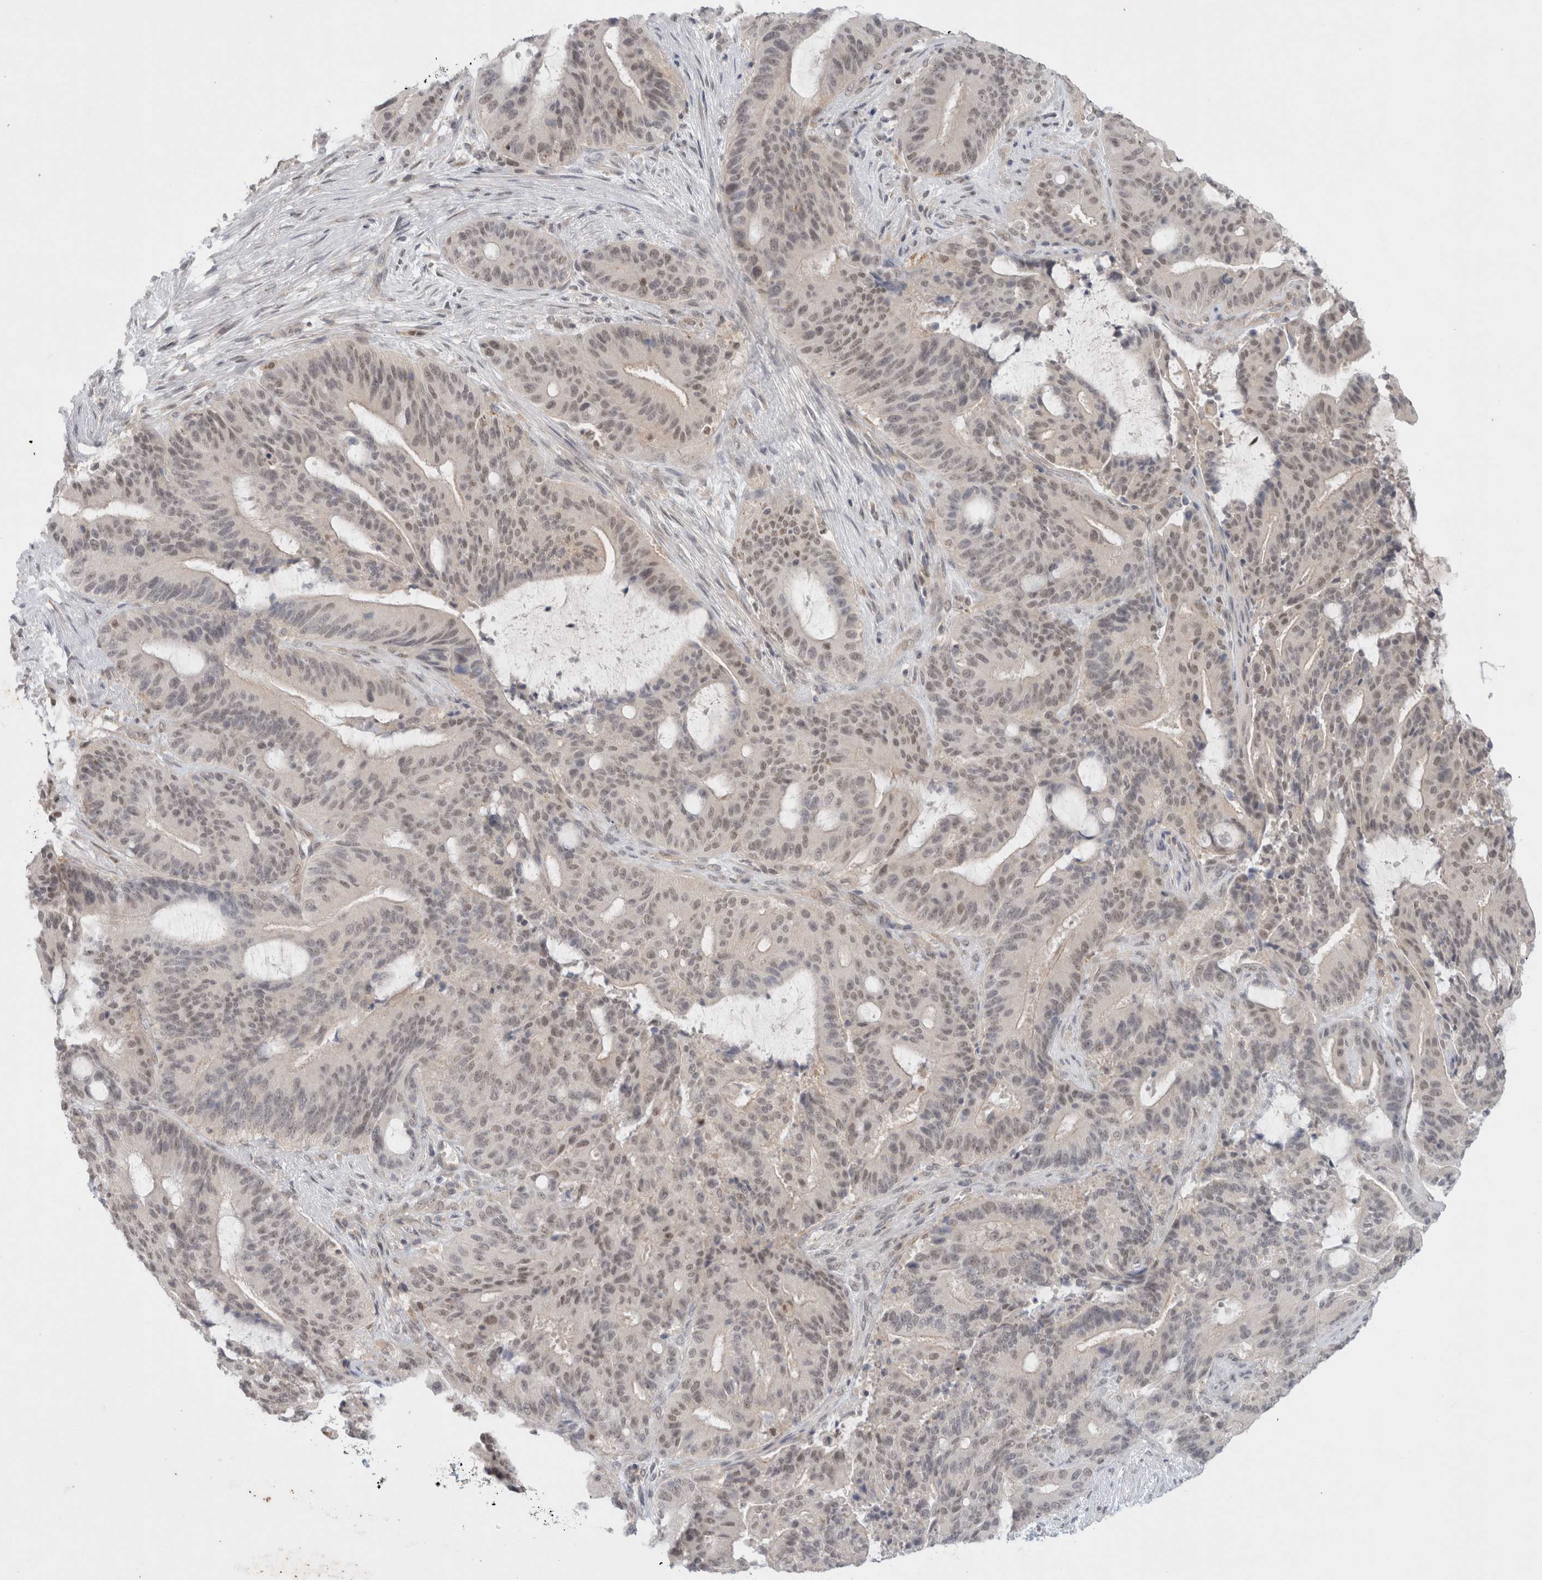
{"staining": {"intensity": "weak", "quantity": "25%-75%", "location": "nuclear"}, "tissue": "liver cancer", "cell_type": "Tumor cells", "image_type": "cancer", "snomed": [{"axis": "morphology", "description": "Normal tissue, NOS"}, {"axis": "morphology", "description": "Cholangiocarcinoma"}, {"axis": "topography", "description": "Liver"}, {"axis": "topography", "description": "Peripheral nerve tissue"}], "caption": "Liver cancer (cholangiocarcinoma) tissue displays weak nuclear staining in about 25%-75% of tumor cells", "gene": "FBXO42", "patient": {"sex": "female", "age": 73}}